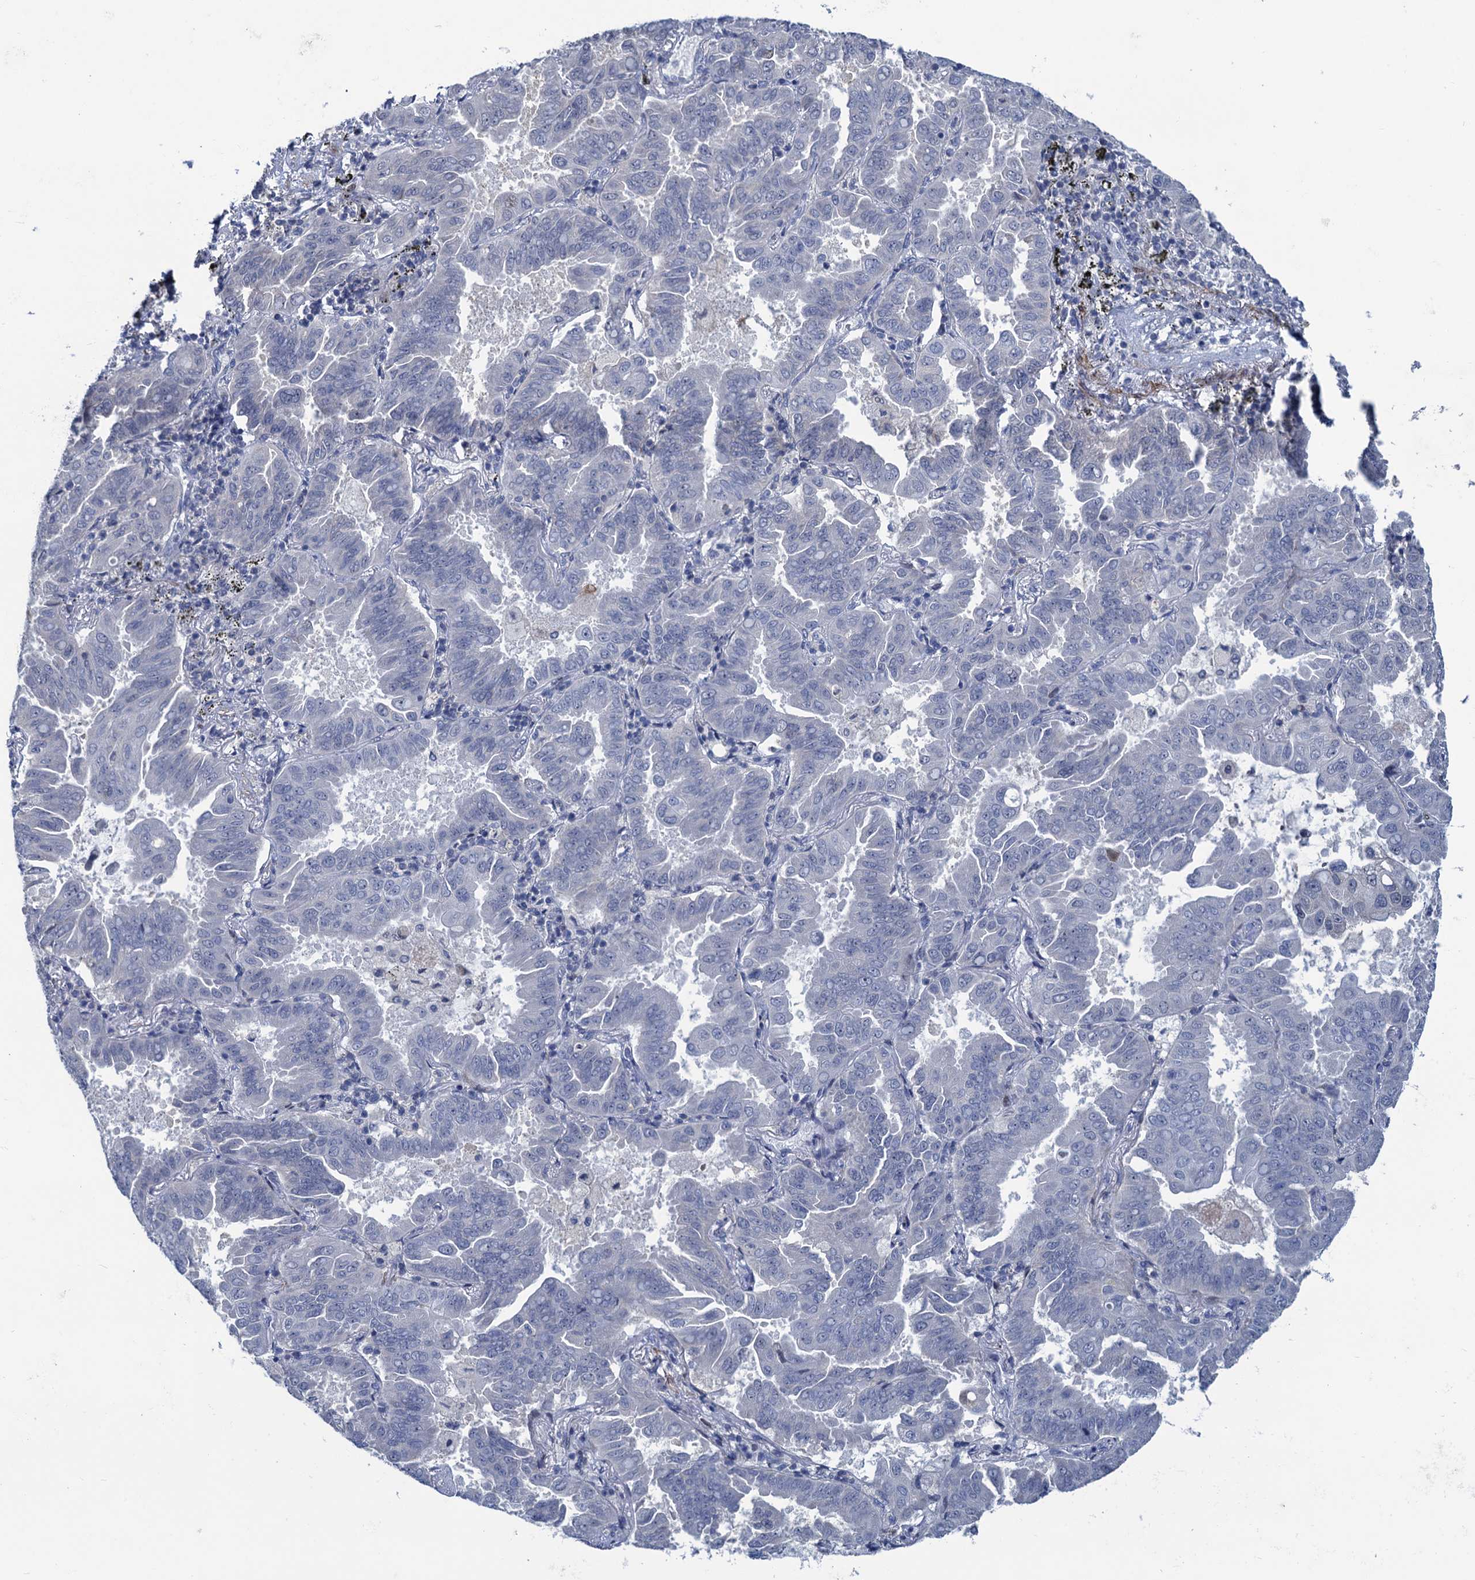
{"staining": {"intensity": "negative", "quantity": "none", "location": "none"}, "tissue": "lung cancer", "cell_type": "Tumor cells", "image_type": "cancer", "snomed": [{"axis": "morphology", "description": "Adenocarcinoma, NOS"}, {"axis": "topography", "description": "Lung"}], "caption": "An IHC micrograph of lung cancer (adenocarcinoma) is shown. There is no staining in tumor cells of lung cancer (adenocarcinoma).", "gene": "ESYT3", "patient": {"sex": "male", "age": 64}}